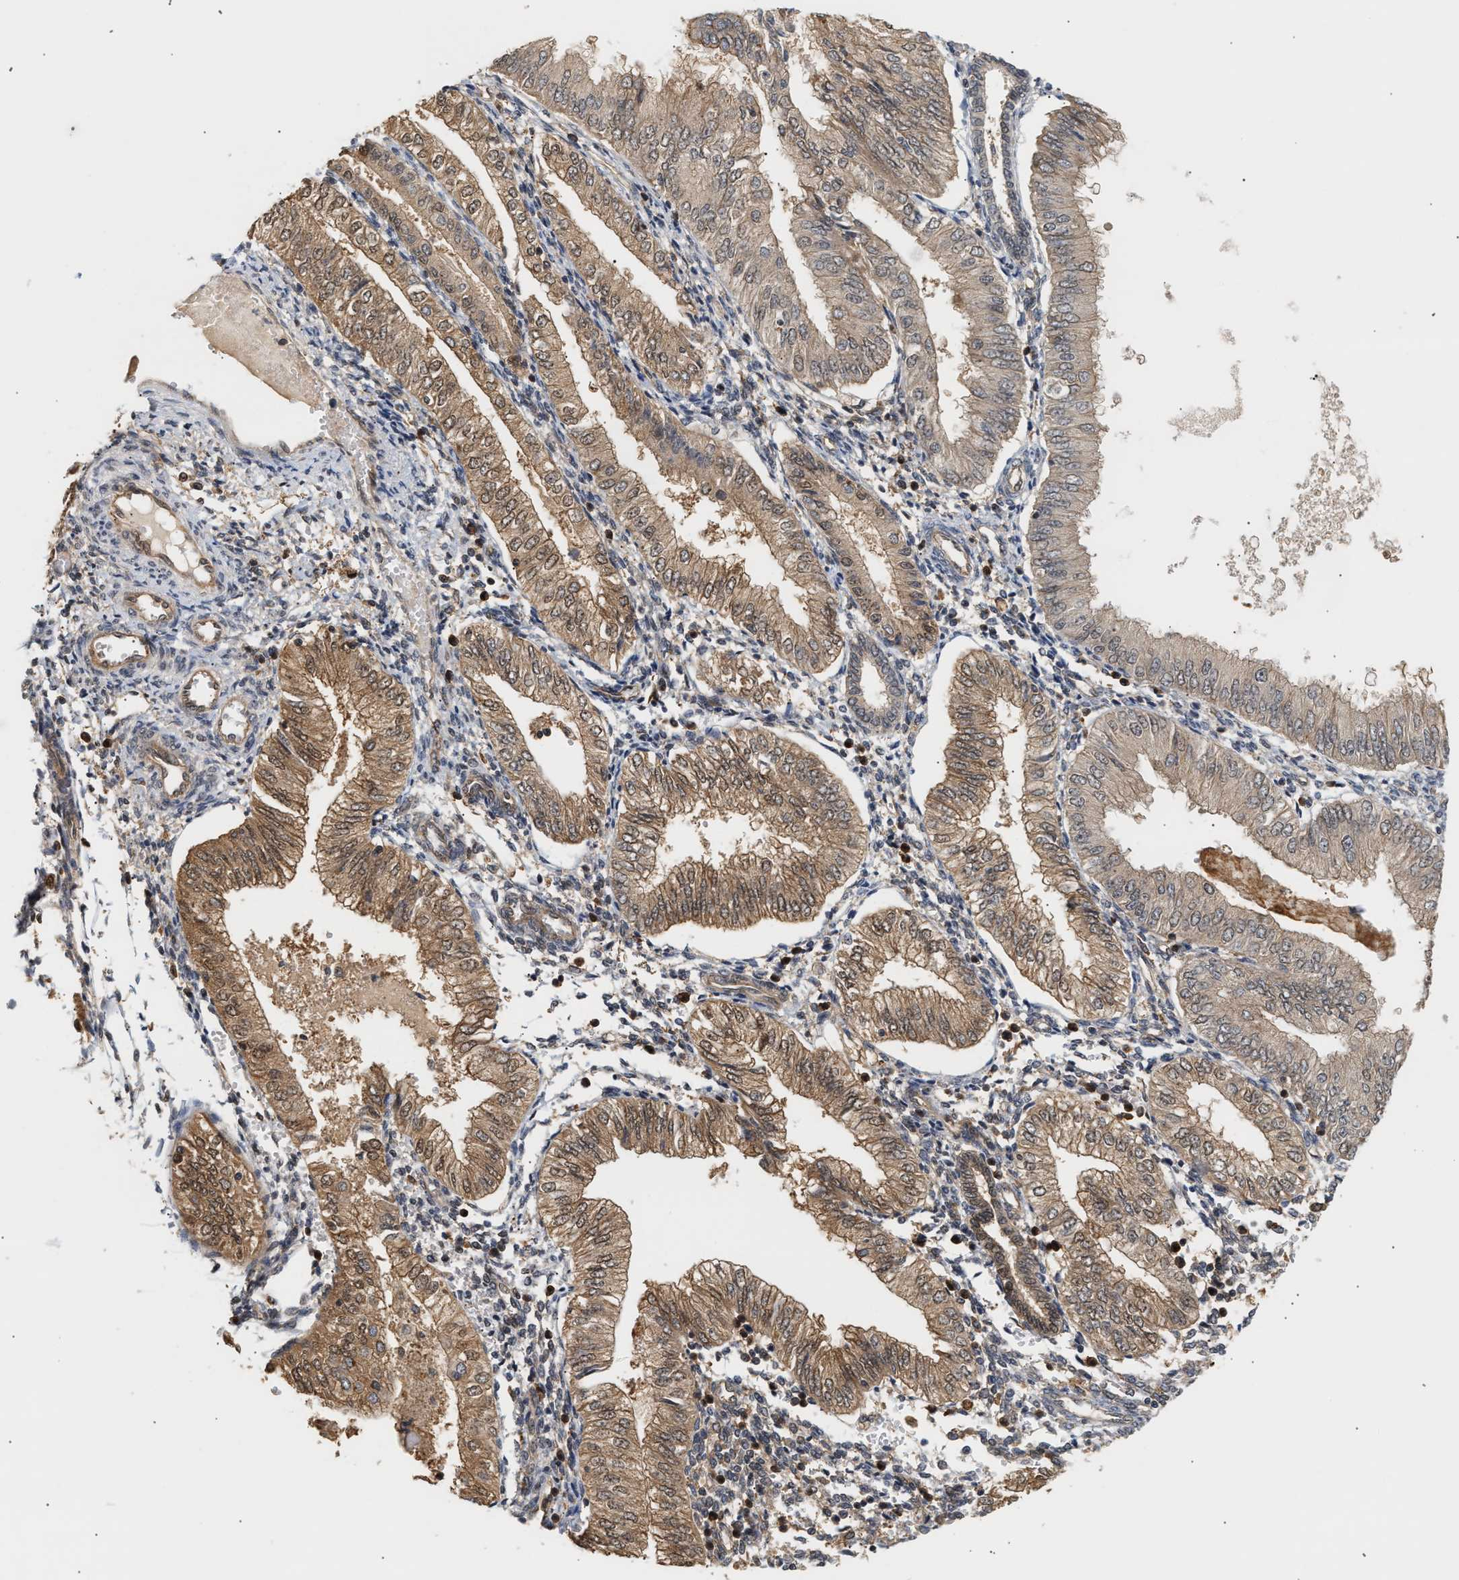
{"staining": {"intensity": "moderate", "quantity": "25%-75%", "location": "cytoplasmic/membranous,nuclear"}, "tissue": "endometrial cancer", "cell_type": "Tumor cells", "image_type": "cancer", "snomed": [{"axis": "morphology", "description": "Adenocarcinoma, NOS"}, {"axis": "topography", "description": "Endometrium"}], "caption": "Immunohistochemical staining of human adenocarcinoma (endometrial) displays moderate cytoplasmic/membranous and nuclear protein positivity in approximately 25%-75% of tumor cells.", "gene": "ABHD5", "patient": {"sex": "female", "age": 53}}